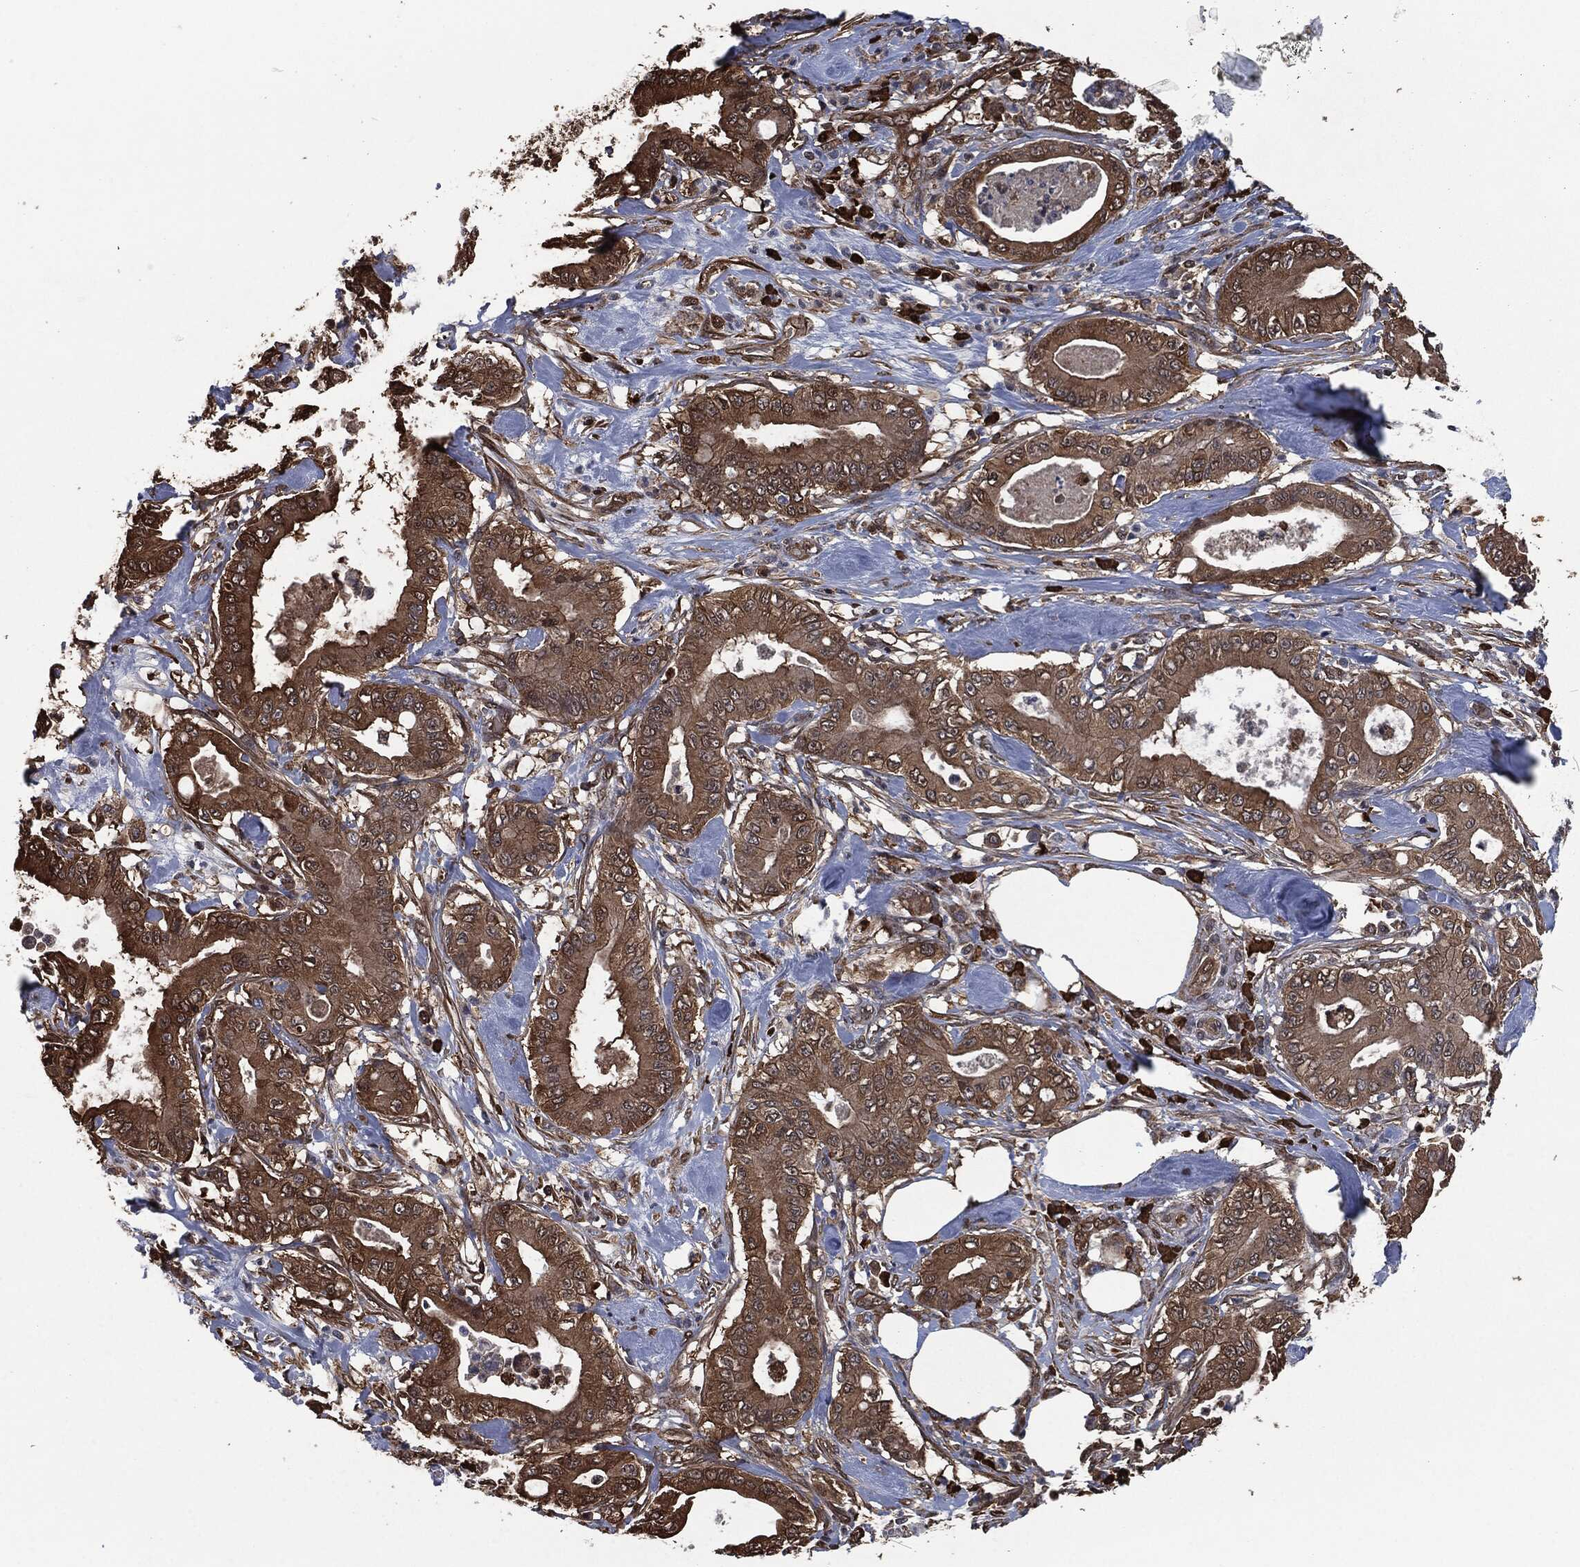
{"staining": {"intensity": "strong", "quantity": ">75%", "location": "cytoplasmic/membranous"}, "tissue": "pancreatic cancer", "cell_type": "Tumor cells", "image_type": "cancer", "snomed": [{"axis": "morphology", "description": "Adenocarcinoma, NOS"}, {"axis": "topography", "description": "Pancreas"}], "caption": "Immunohistochemical staining of human adenocarcinoma (pancreatic) exhibits strong cytoplasmic/membranous protein expression in approximately >75% of tumor cells.", "gene": "PRDX4", "patient": {"sex": "male", "age": 71}}